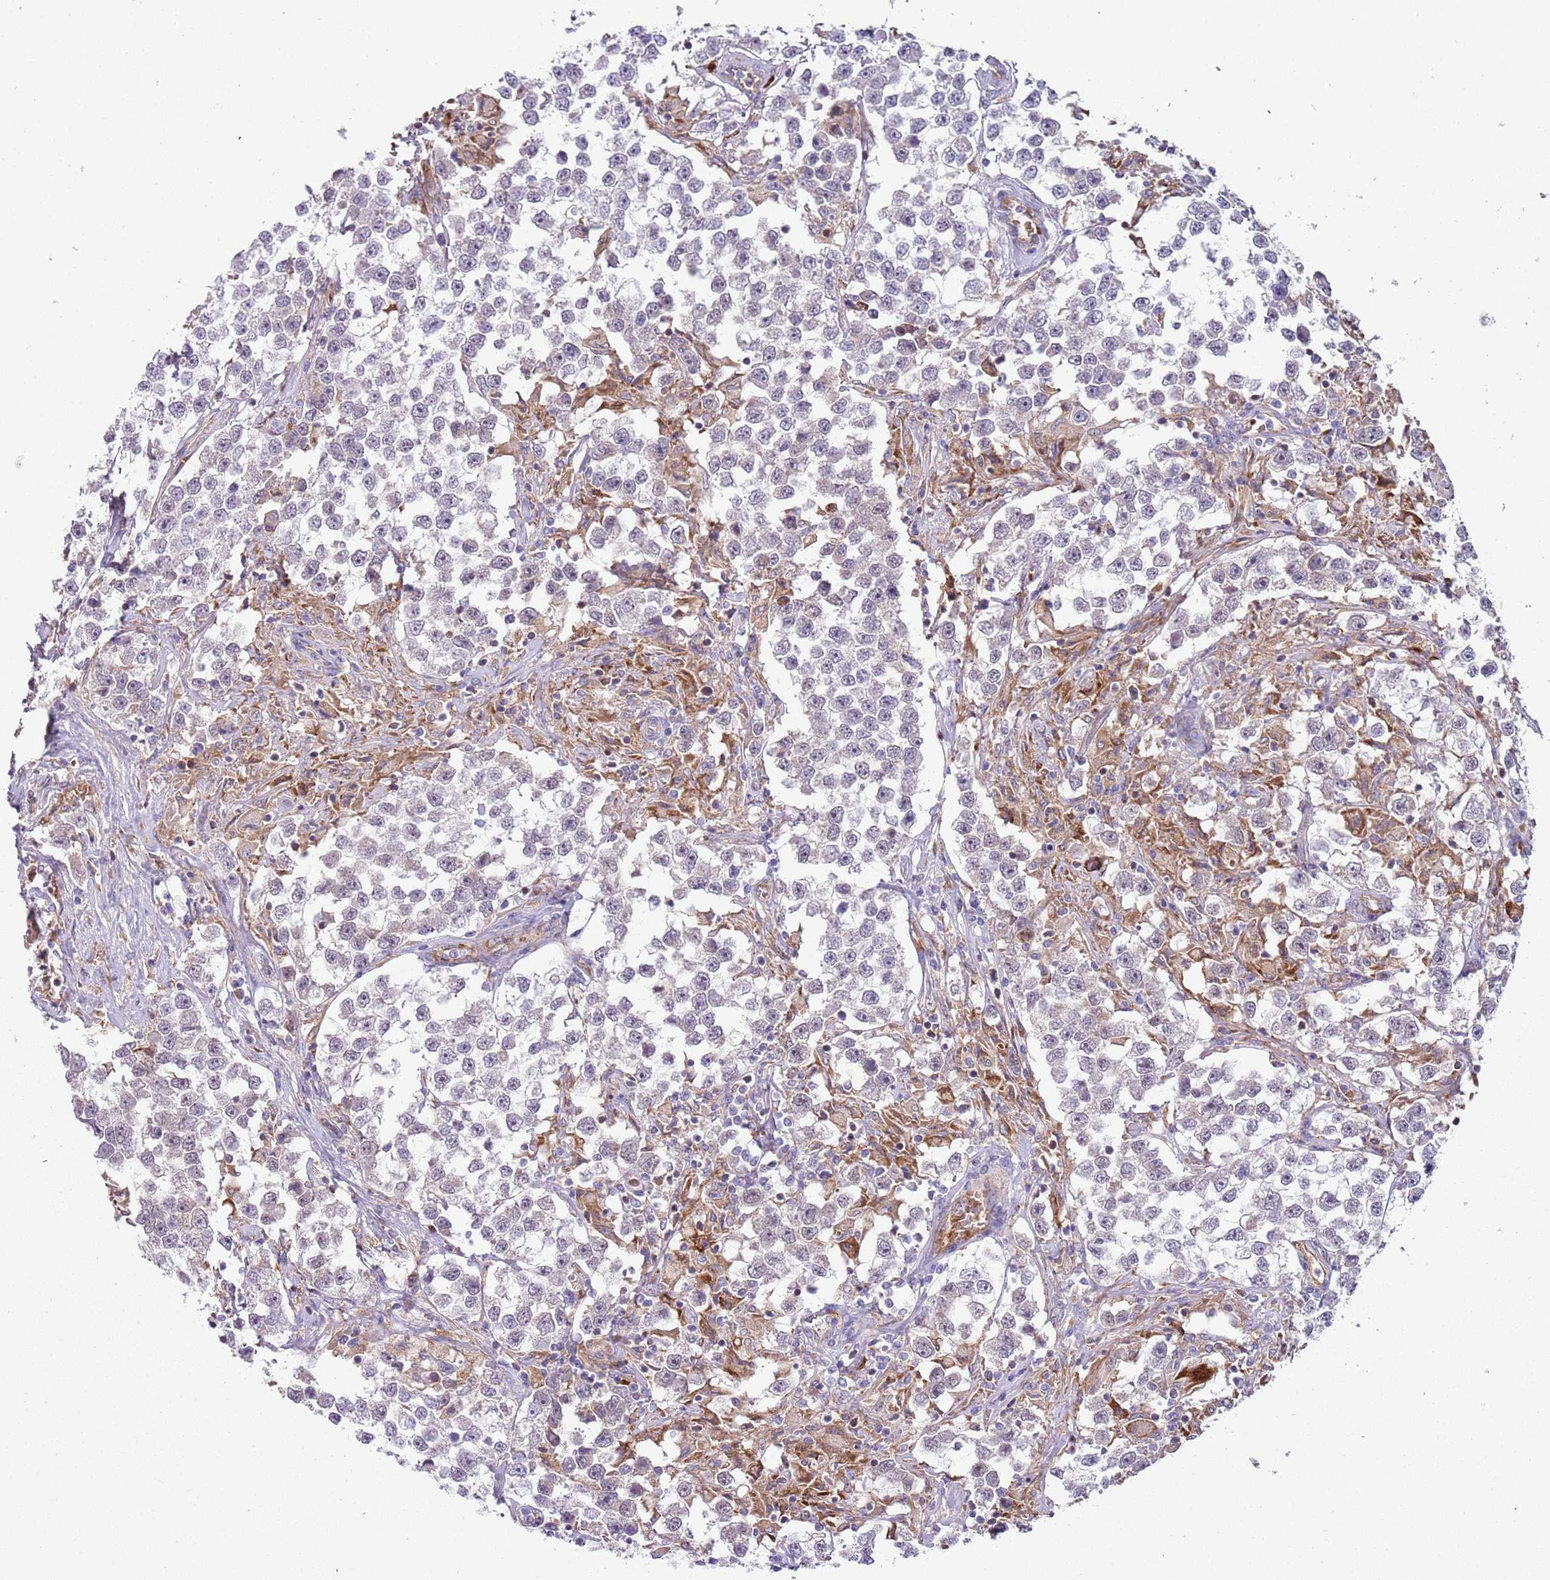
{"staining": {"intensity": "negative", "quantity": "none", "location": "none"}, "tissue": "testis cancer", "cell_type": "Tumor cells", "image_type": "cancer", "snomed": [{"axis": "morphology", "description": "Seminoma, NOS"}, {"axis": "topography", "description": "Testis"}], "caption": "DAB immunohistochemical staining of human testis cancer (seminoma) reveals no significant staining in tumor cells.", "gene": "VWCE", "patient": {"sex": "male", "age": 46}}